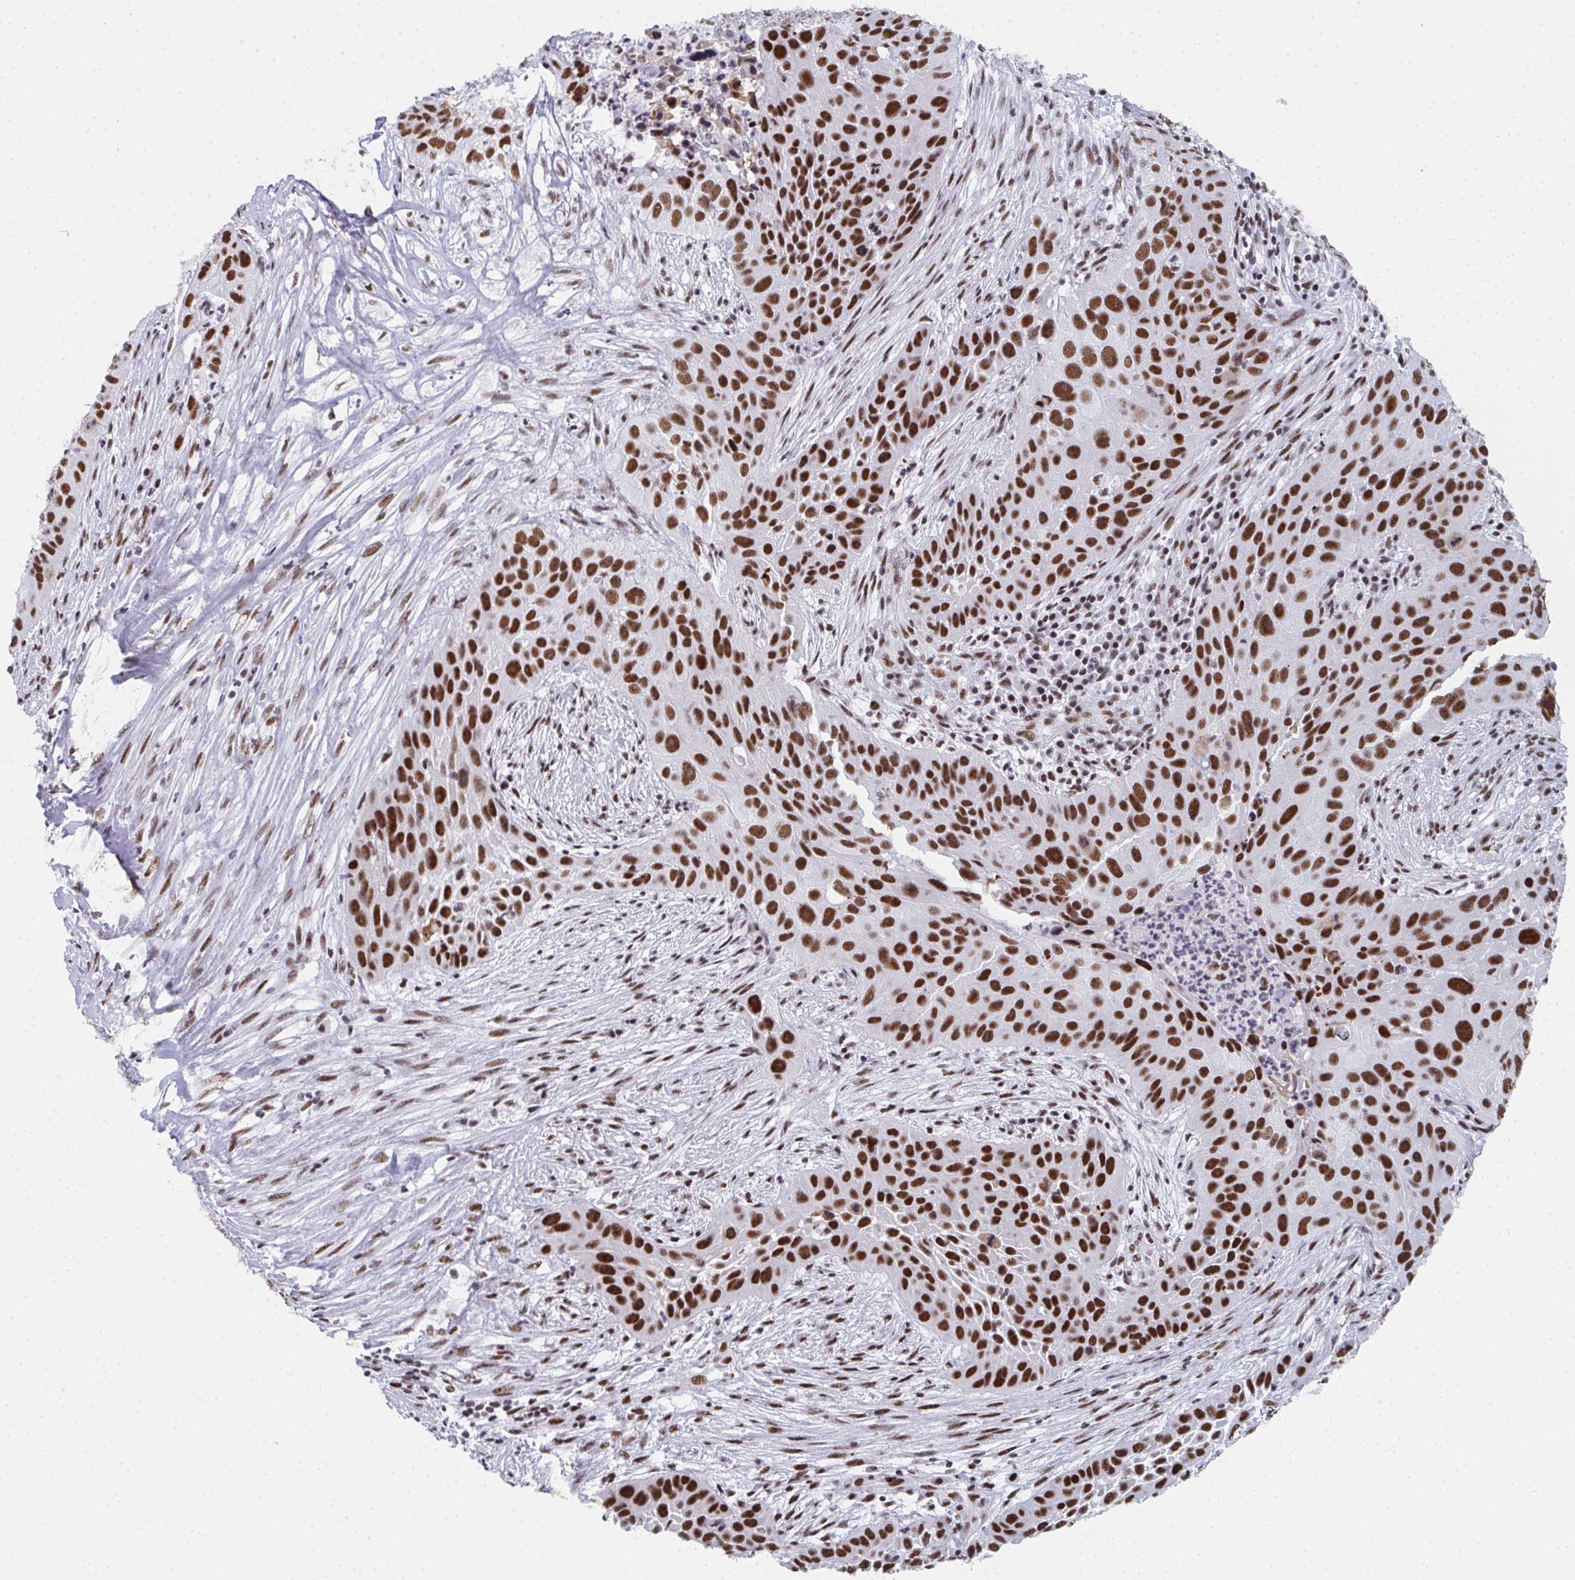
{"staining": {"intensity": "moderate", "quantity": ">75%", "location": "nuclear"}, "tissue": "lung cancer", "cell_type": "Tumor cells", "image_type": "cancer", "snomed": [{"axis": "morphology", "description": "Squamous cell carcinoma, NOS"}, {"axis": "topography", "description": "Lung"}], "caption": "Lung cancer stained with a brown dye shows moderate nuclear positive staining in about >75% of tumor cells.", "gene": "SNRNP70", "patient": {"sex": "male", "age": 63}}